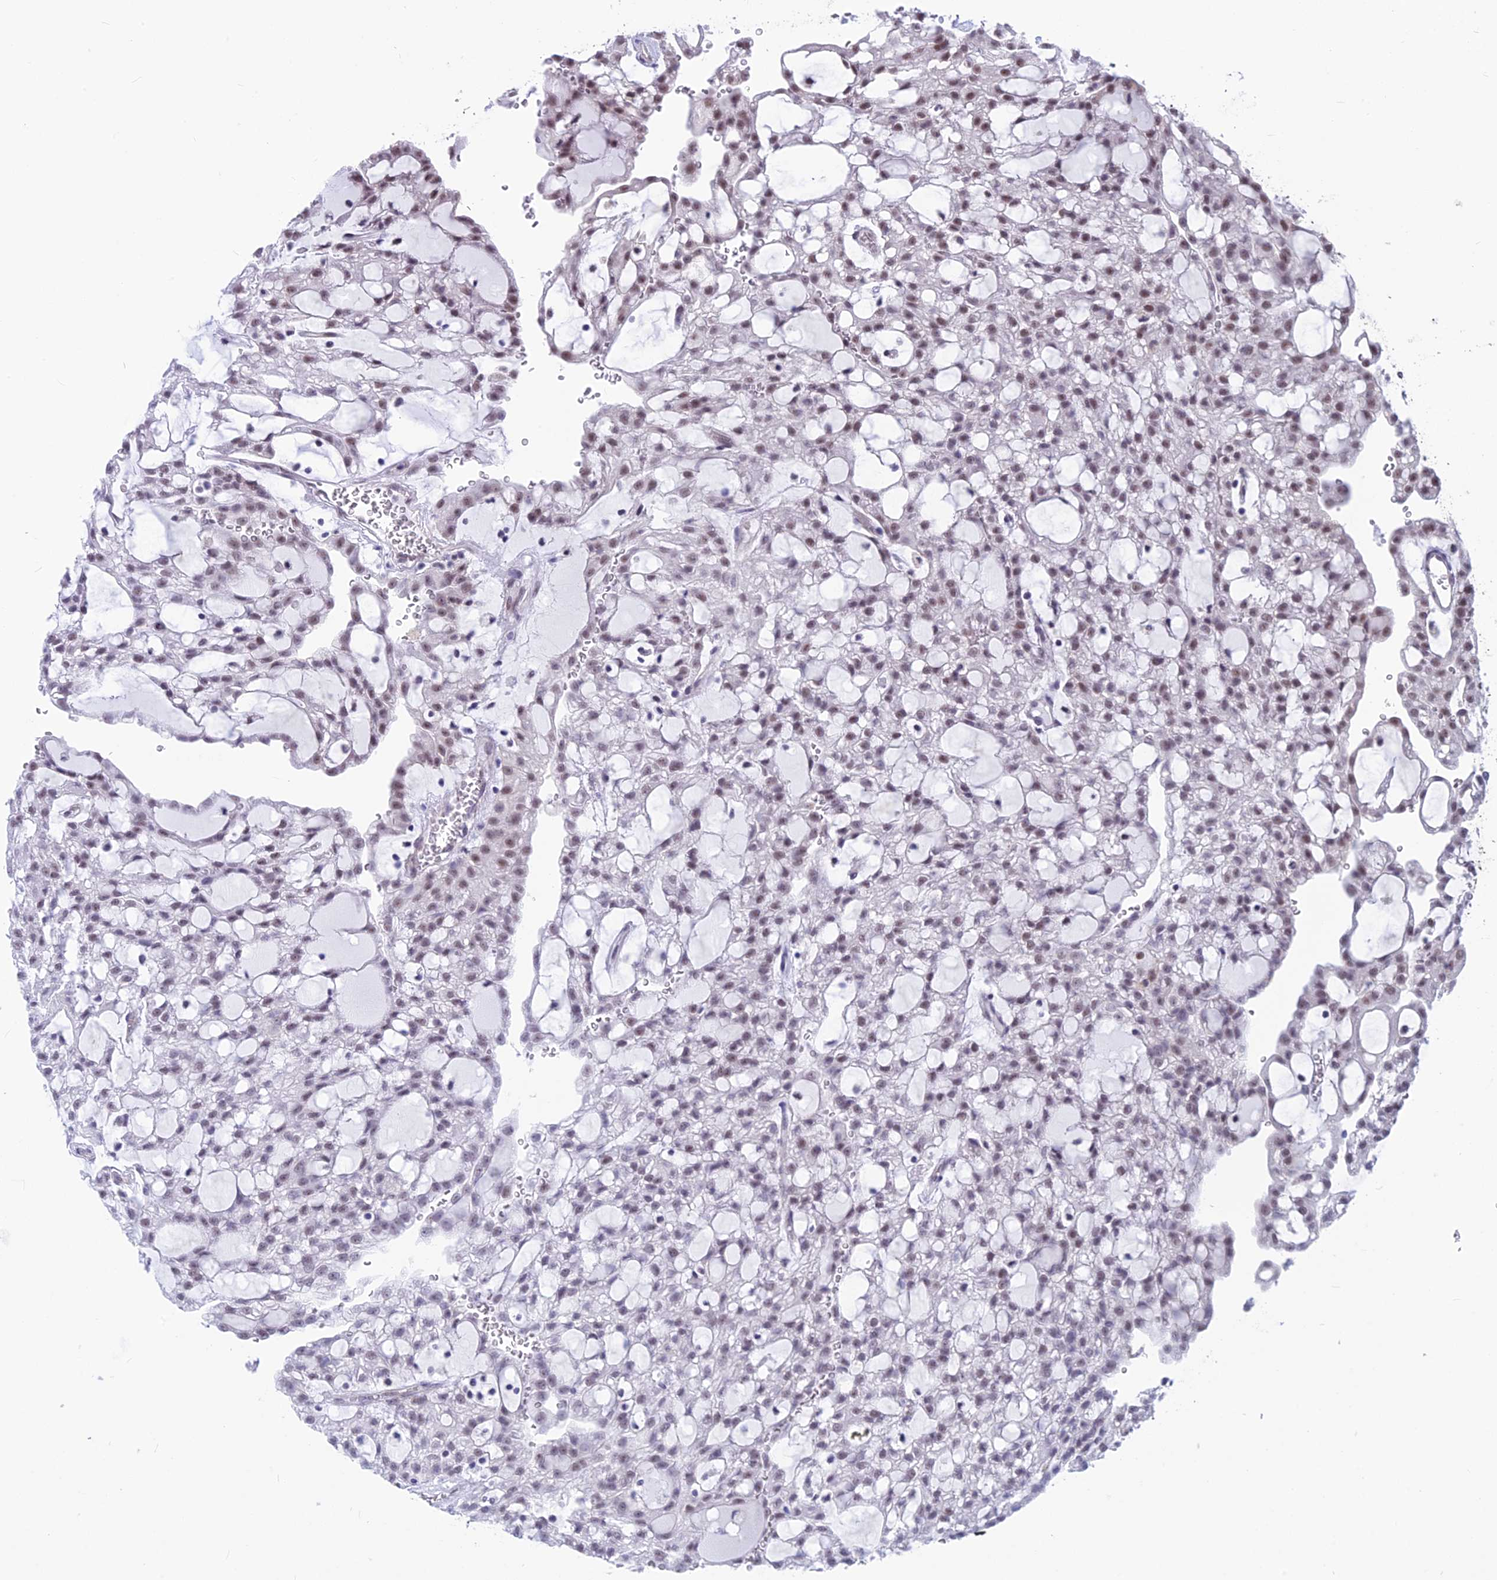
{"staining": {"intensity": "moderate", "quantity": "<25%", "location": "nuclear"}, "tissue": "renal cancer", "cell_type": "Tumor cells", "image_type": "cancer", "snomed": [{"axis": "morphology", "description": "Adenocarcinoma, NOS"}, {"axis": "topography", "description": "Kidney"}], "caption": "Tumor cells show low levels of moderate nuclear staining in about <25% of cells in human renal cancer. (IHC, brightfield microscopy, high magnification).", "gene": "SRSF5", "patient": {"sex": "male", "age": 63}}